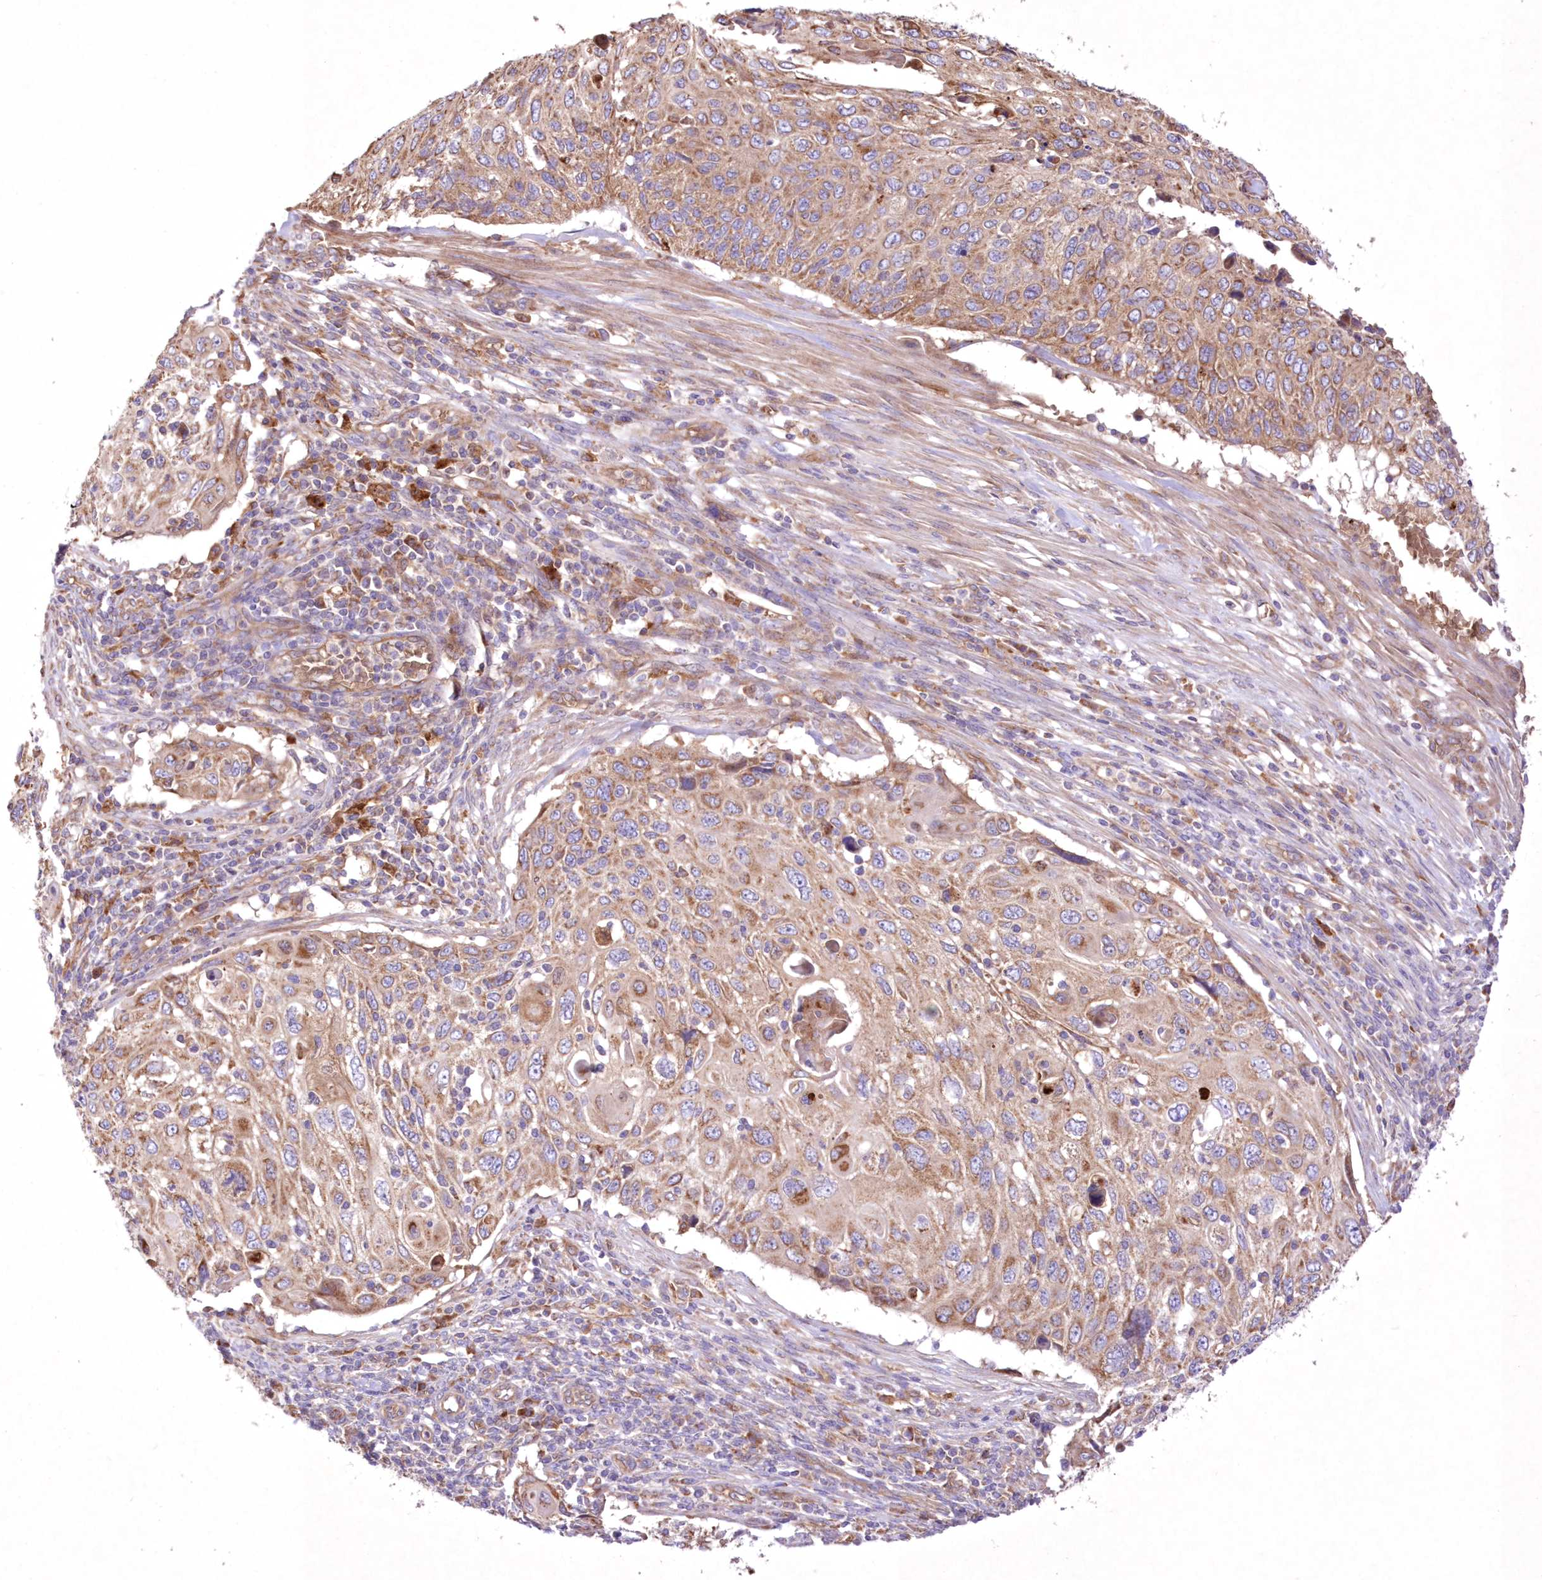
{"staining": {"intensity": "moderate", "quantity": ">75%", "location": "cytoplasmic/membranous"}, "tissue": "cervical cancer", "cell_type": "Tumor cells", "image_type": "cancer", "snomed": [{"axis": "morphology", "description": "Squamous cell carcinoma, NOS"}, {"axis": "topography", "description": "Cervix"}], "caption": "Brown immunohistochemical staining in human squamous cell carcinoma (cervical) exhibits moderate cytoplasmic/membranous staining in about >75% of tumor cells.", "gene": "FCHO2", "patient": {"sex": "female", "age": 70}}